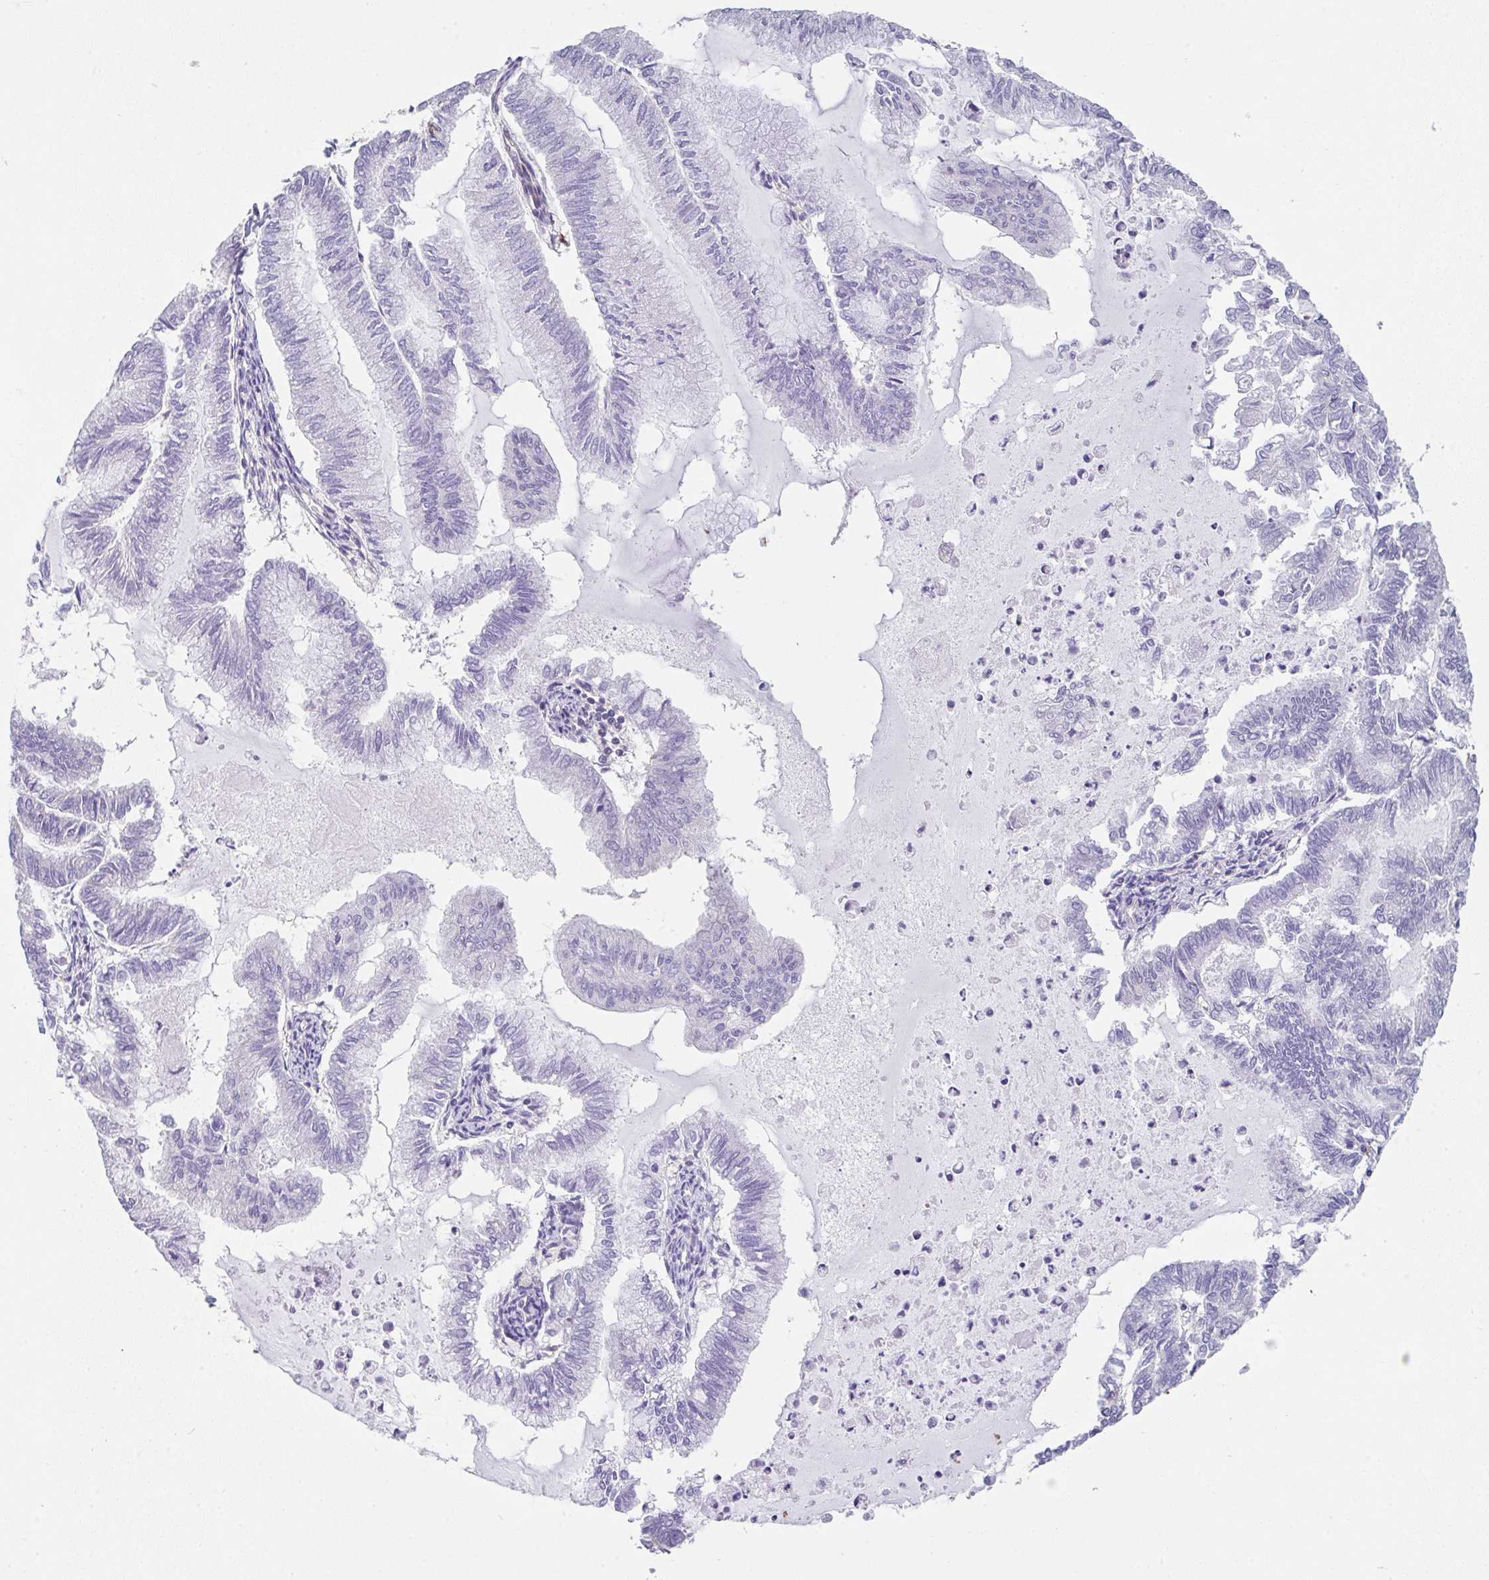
{"staining": {"intensity": "negative", "quantity": "none", "location": "none"}, "tissue": "endometrial cancer", "cell_type": "Tumor cells", "image_type": "cancer", "snomed": [{"axis": "morphology", "description": "Adenocarcinoma, NOS"}, {"axis": "topography", "description": "Endometrium"}], "caption": "IHC of human adenocarcinoma (endometrial) reveals no staining in tumor cells.", "gene": "DBN1", "patient": {"sex": "female", "age": 79}}